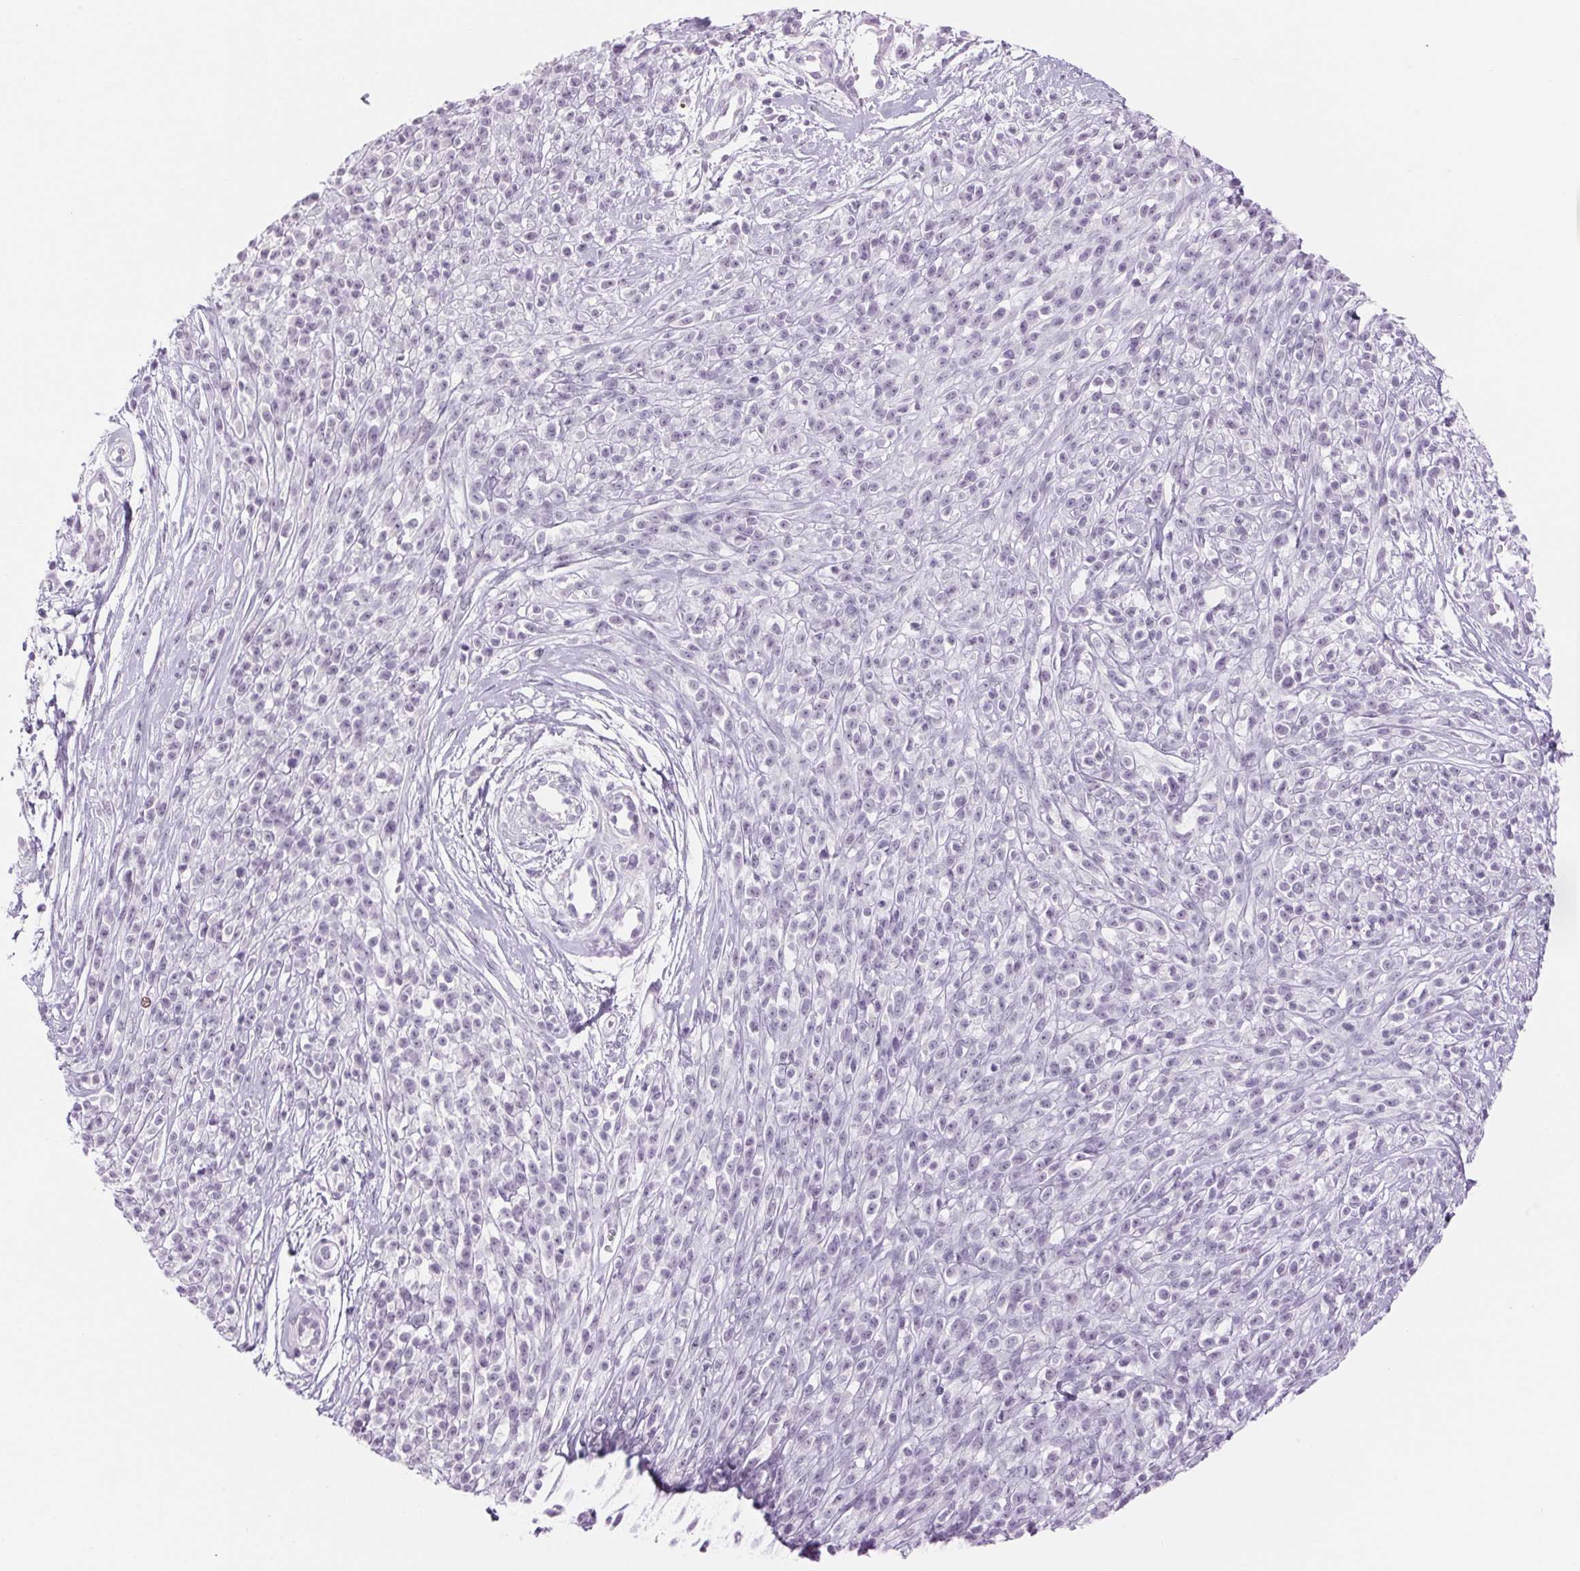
{"staining": {"intensity": "negative", "quantity": "none", "location": "none"}, "tissue": "melanoma", "cell_type": "Tumor cells", "image_type": "cancer", "snomed": [{"axis": "morphology", "description": "Malignant melanoma, NOS"}, {"axis": "topography", "description": "Skin"}, {"axis": "topography", "description": "Skin of trunk"}], "caption": "Immunohistochemistry image of melanoma stained for a protein (brown), which displays no staining in tumor cells.", "gene": "SLC6A19", "patient": {"sex": "male", "age": 74}}